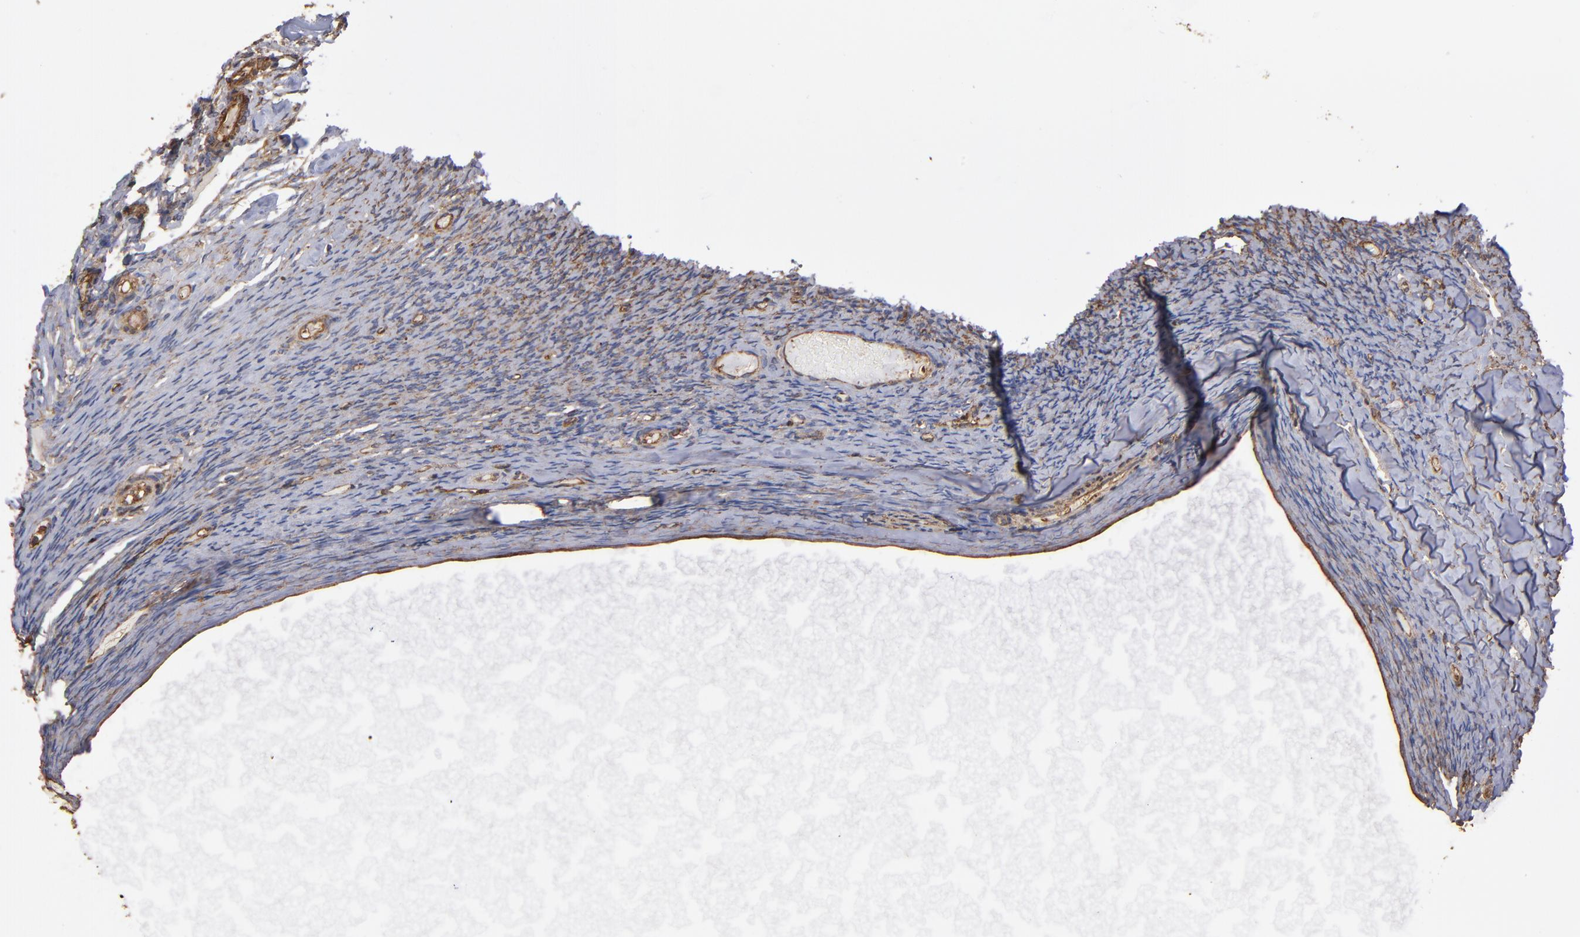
{"staining": {"intensity": "weak", "quantity": ">75%", "location": "cytoplasmic/membranous"}, "tissue": "ovary", "cell_type": "Ovarian stroma cells", "image_type": "normal", "snomed": [{"axis": "morphology", "description": "Normal tissue, NOS"}, {"axis": "topography", "description": "Ovary"}], "caption": "Immunohistochemical staining of normal human ovary exhibits >75% levels of weak cytoplasmic/membranous protein staining in approximately >75% of ovarian stroma cells.", "gene": "ACTN4", "patient": {"sex": "female", "age": 60}}